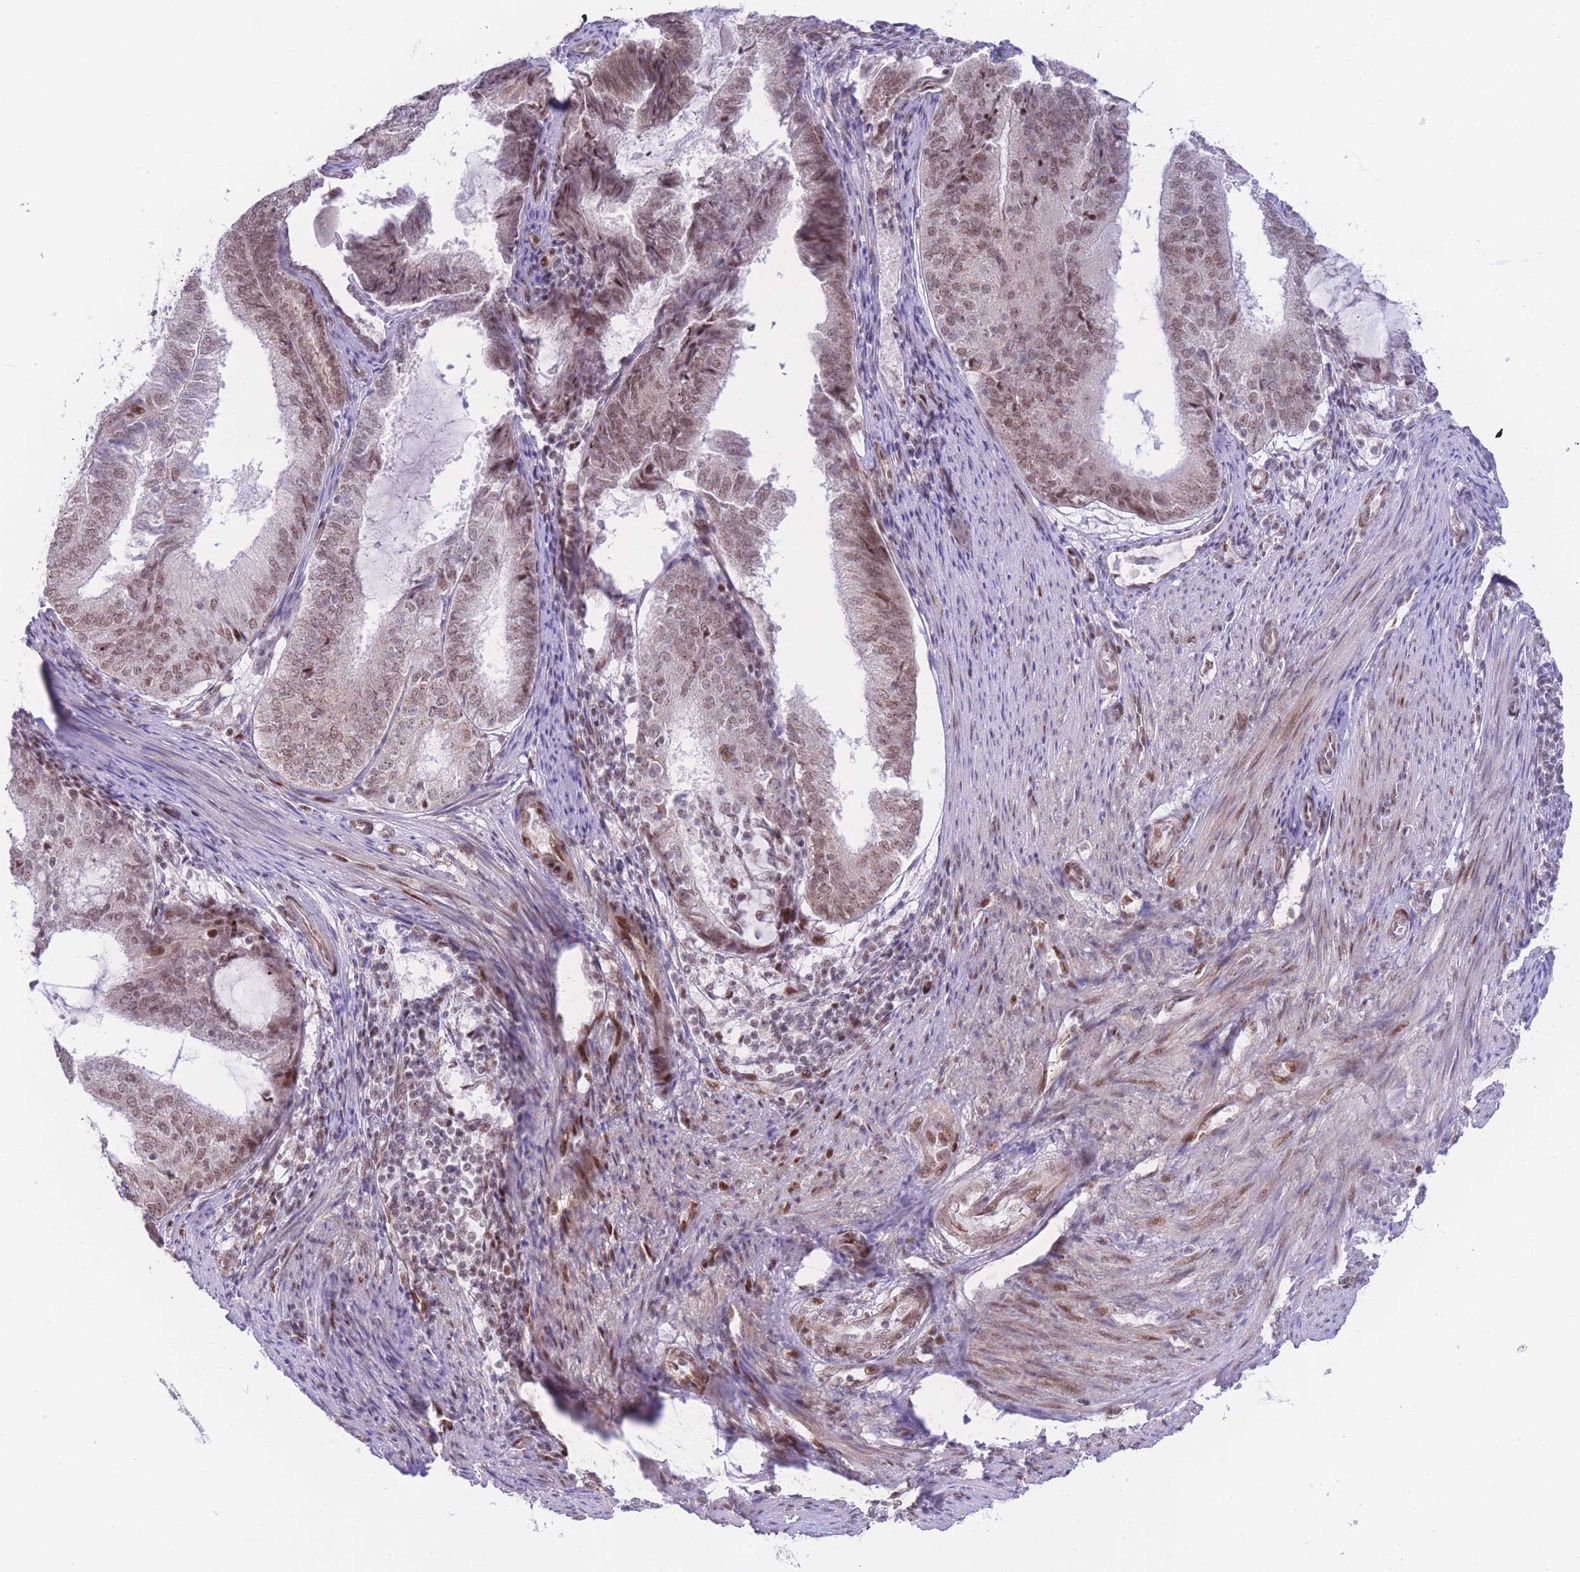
{"staining": {"intensity": "moderate", "quantity": ">75%", "location": "nuclear"}, "tissue": "endometrial cancer", "cell_type": "Tumor cells", "image_type": "cancer", "snomed": [{"axis": "morphology", "description": "Adenocarcinoma, NOS"}, {"axis": "topography", "description": "Endometrium"}], "caption": "This histopathology image exhibits endometrial adenocarcinoma stained with IHC to label a protein in brown. The nuclear of tumor cells show moderate positivity for the protein. Nuclei are counter-stained blue.", "gene": "PCIF1", "patient": {"sex": "female", "age": 81}}